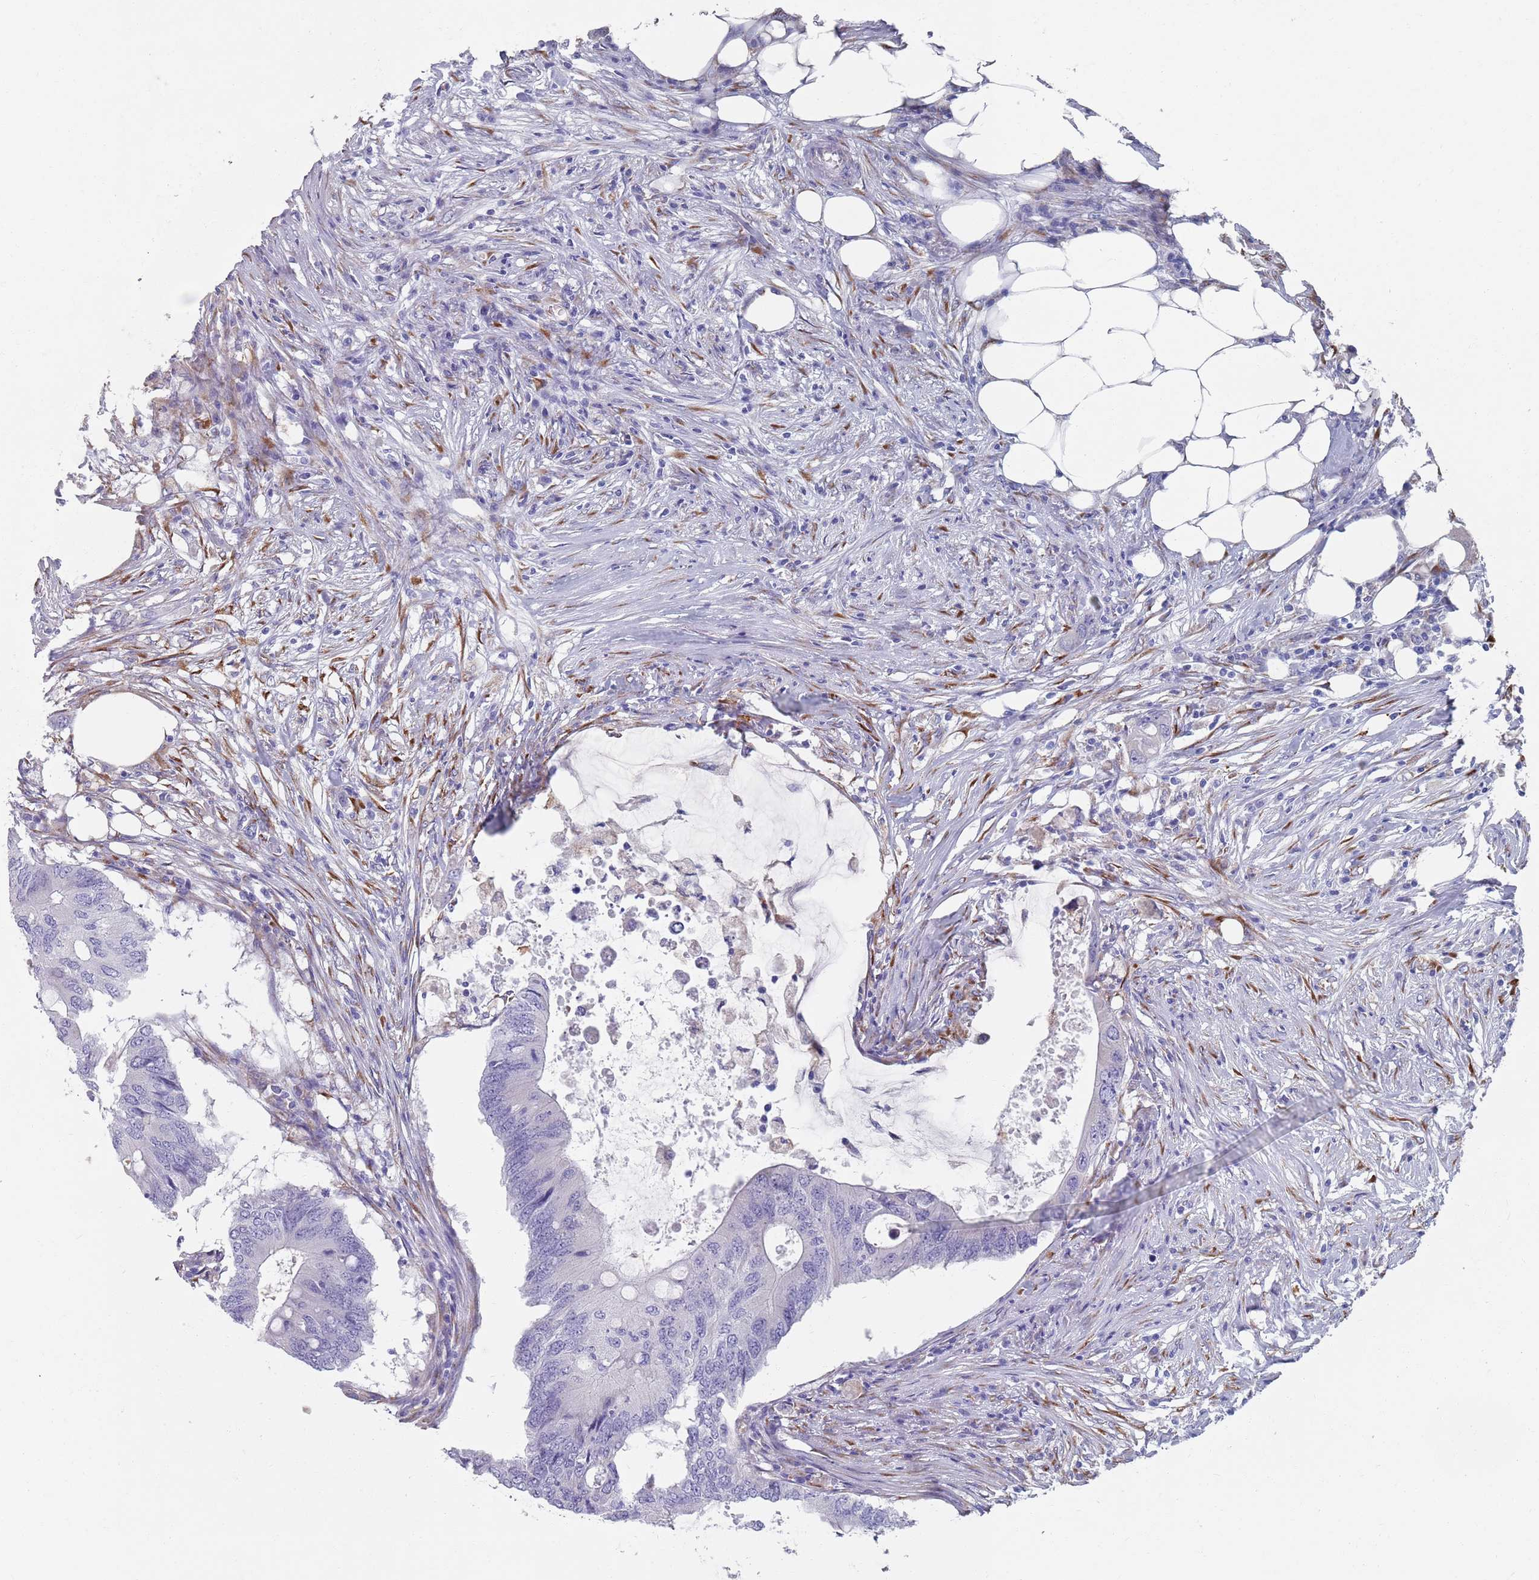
{"staining": {"intensity": "negative", "quantity": "none", "location": "none"}, "tissue": "colorectal cancer", "cell_type": "Tumor cells", "image_type": "cancer", "snomed": [{"axis": "morphology", "description": "Adenocarcinoma, NOS"}, {"axis": "topography", "description": "Colon"}], "caption": "The photomicrograph shows no significant expression in tumor cells of colorectal cancer (adenocarcinoma).", "gene": "PLOD1", "patient": {"sex": "male", "age": 71}}